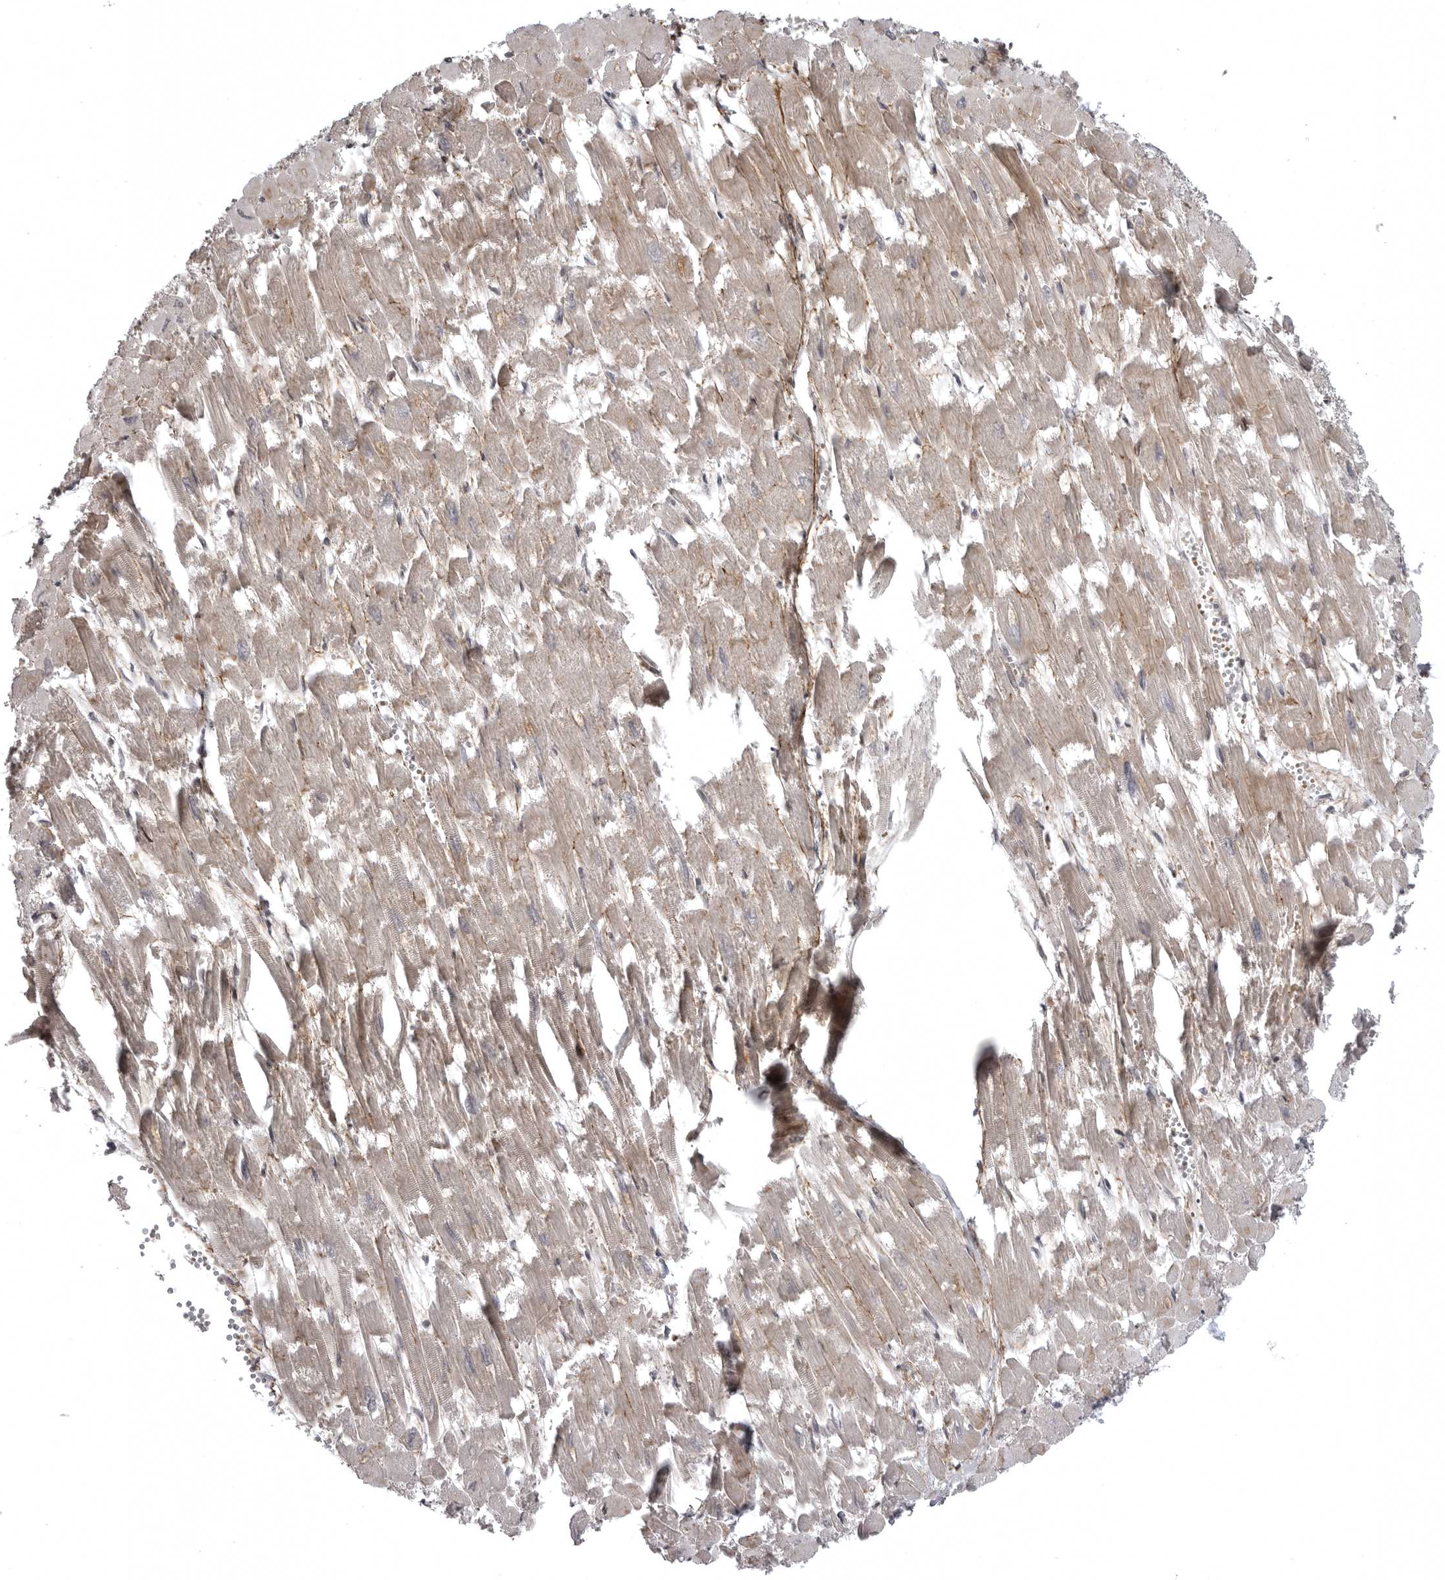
{"staining": {"intensity": "moderate", "quantity": "25%-75%", "location": "cytoplasmic/membranous"}, "tissue": "heart muscle", "cell_type": "Cardiomyocytes", "image_type": "normal", "snomed": [{"axis": "morphology", "description": "Normal tissue, NOS"}, {"axis": "topography", "description": "Heart"}], "caption": "An immunohistochemistry (IHC) photomicrograph of unremarkable tissue is shown. Protein staining in brown highlights moderate cytoplasmic/membranous positivity in heart muscle within cardiomyocytes.", "gene": "SNX16", "patient": {"sex": "male", "age": 54}}